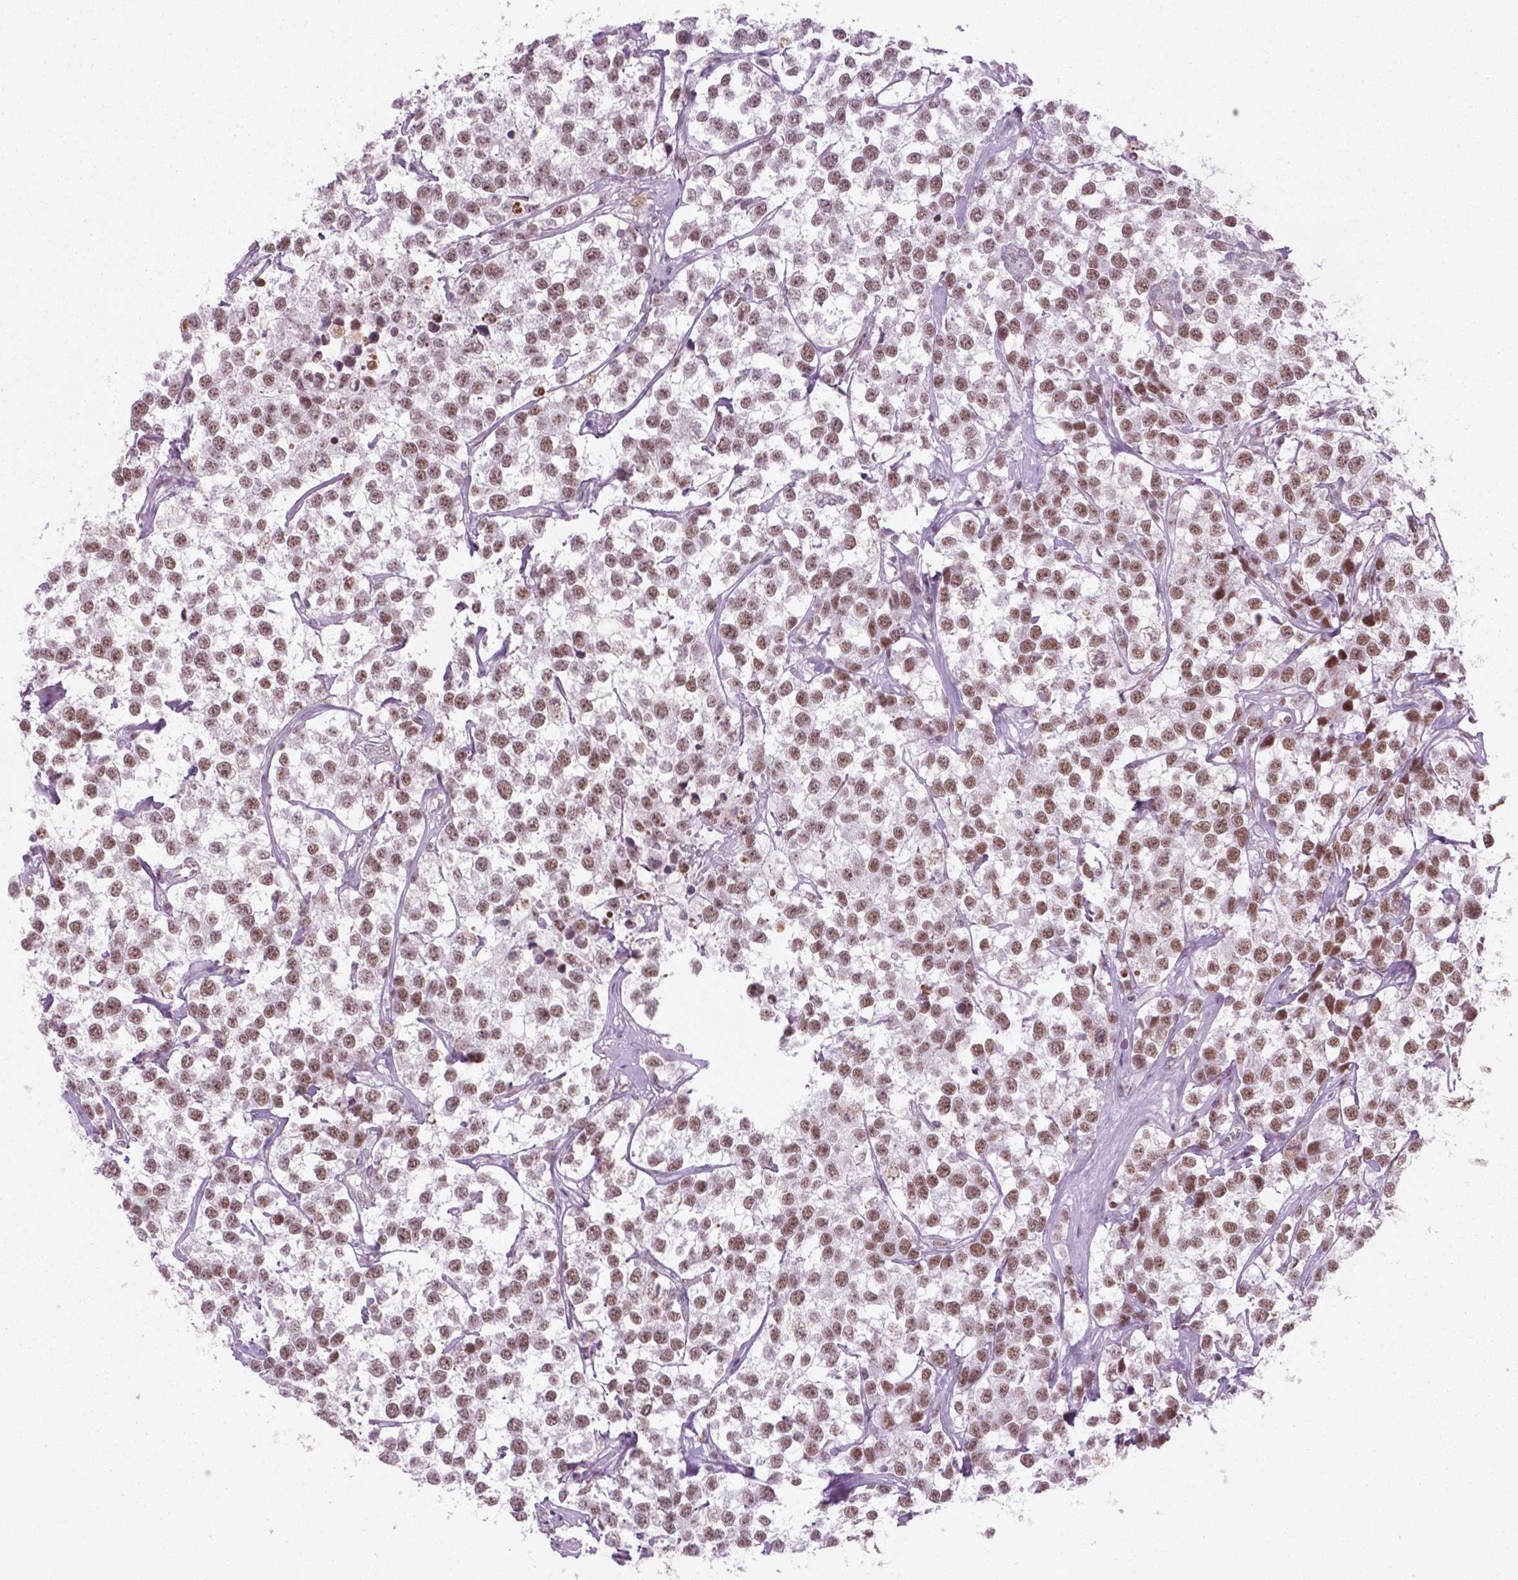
{"staining": {"intensity": "moderate", "quantity": ">75%", "location": "nuclear"}, "tissue": "testis cancer", "cell_type": "Tumor cells", "image_type": "cancer", "snomed": [{"axis": "morphology", "description": "Seminoma, NOS"}, {"axis": "topography", "description": "Testis"}], "caption": "Protein staining reveals moderate nuclear positivity in about >75% of tumor cells in testis cancer. (Brightfield microscopy of DAB IHC at high magnification).", "gene": "CTR9", "patient": {"sex": "male", "age": 59}}